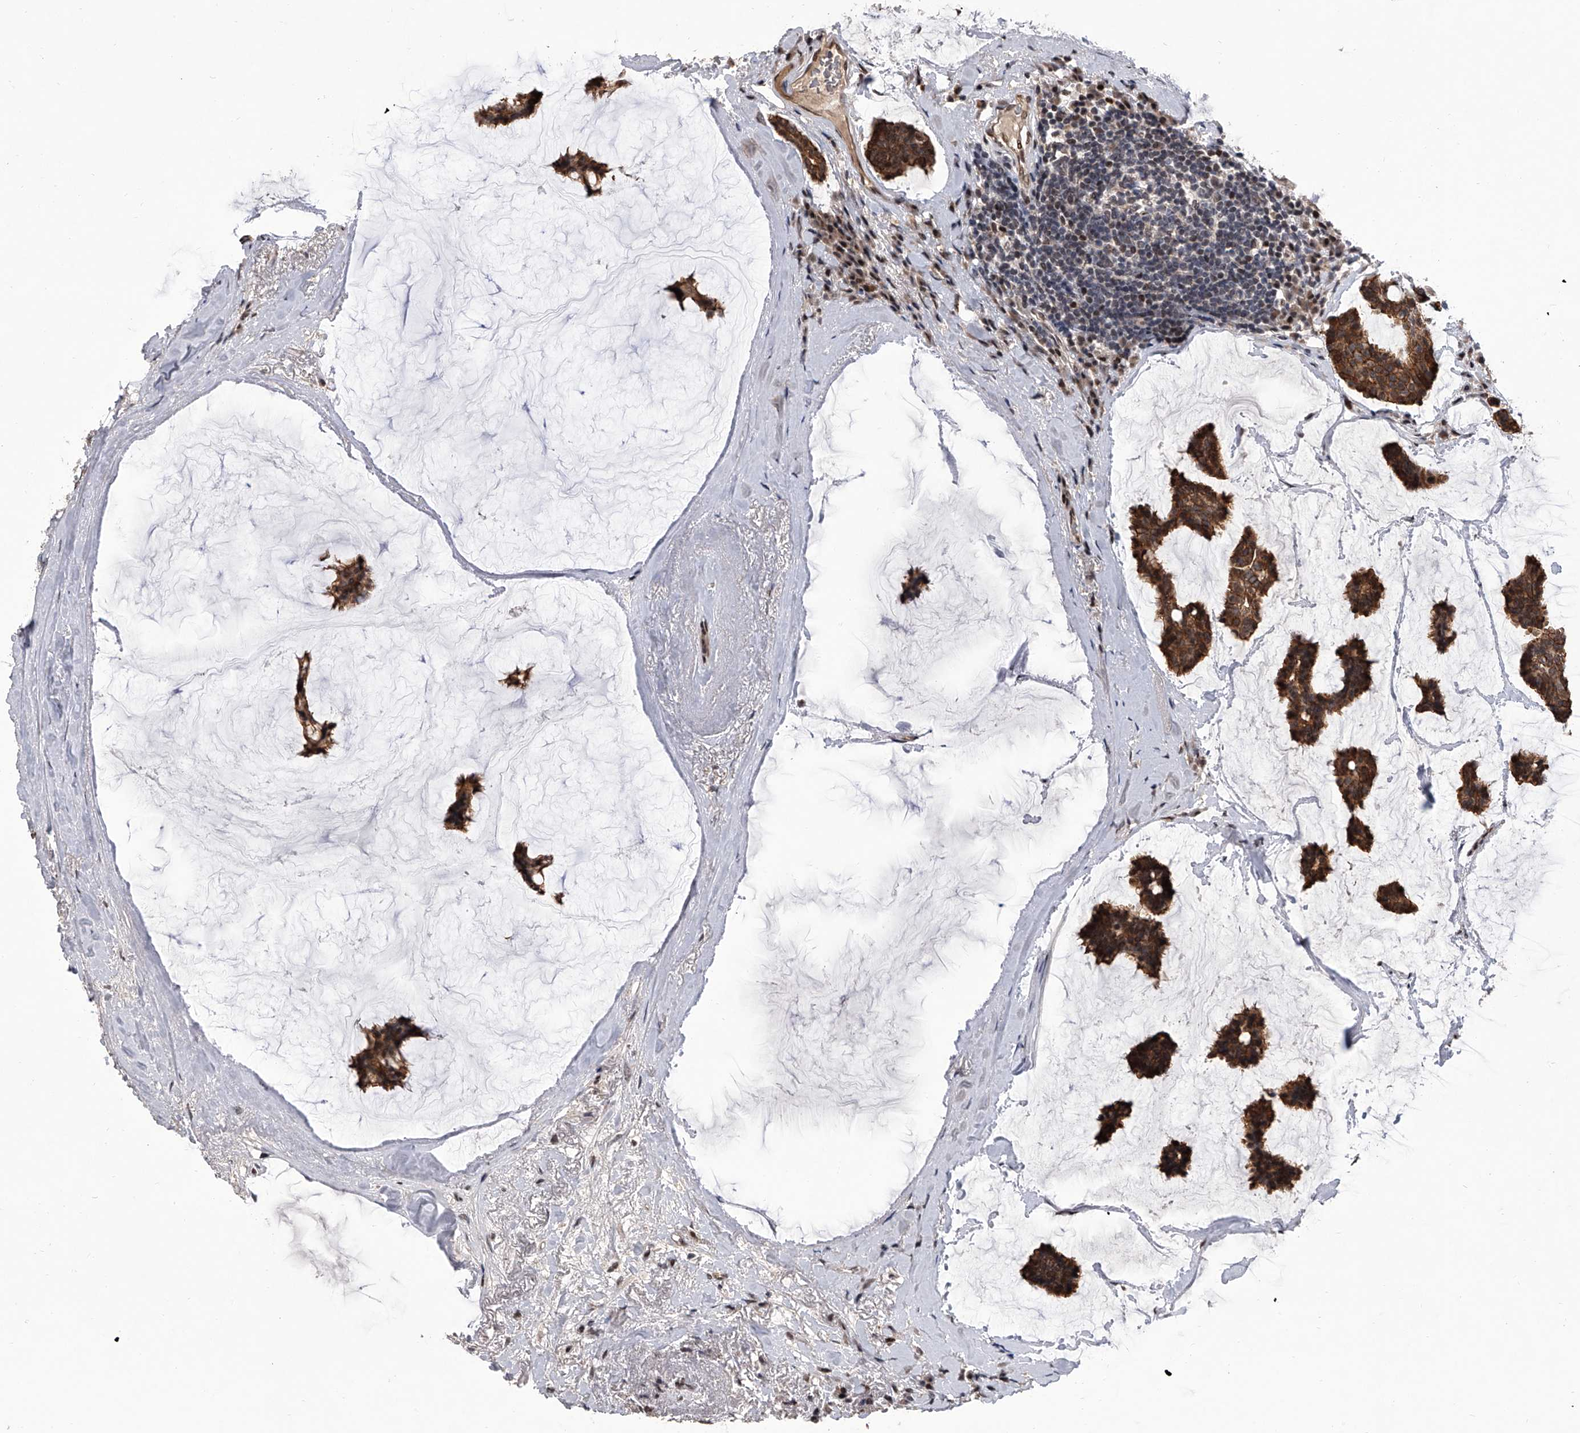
{"staining": {"intensity": "strong", "quantity": ">75%", "location": "cytoplasmic/membranous,nuclear"}, "tissue": "breast cancer", "cell_type": "Tumor cells", "image_type": "cancer", "snomed": [{"axis": "morphology", "description": "Duct carcinoma"}, {"axis": "topography", "description": "Breast"}], "caption": "Immunohistochemical staining of human breast cancer demonstrates strong cytoplasmic/membranous and nuclear protein expression in about >75% of tumor cells.", "gene": "ZNF426", "patient": {"sex": "female", "age": 93}}